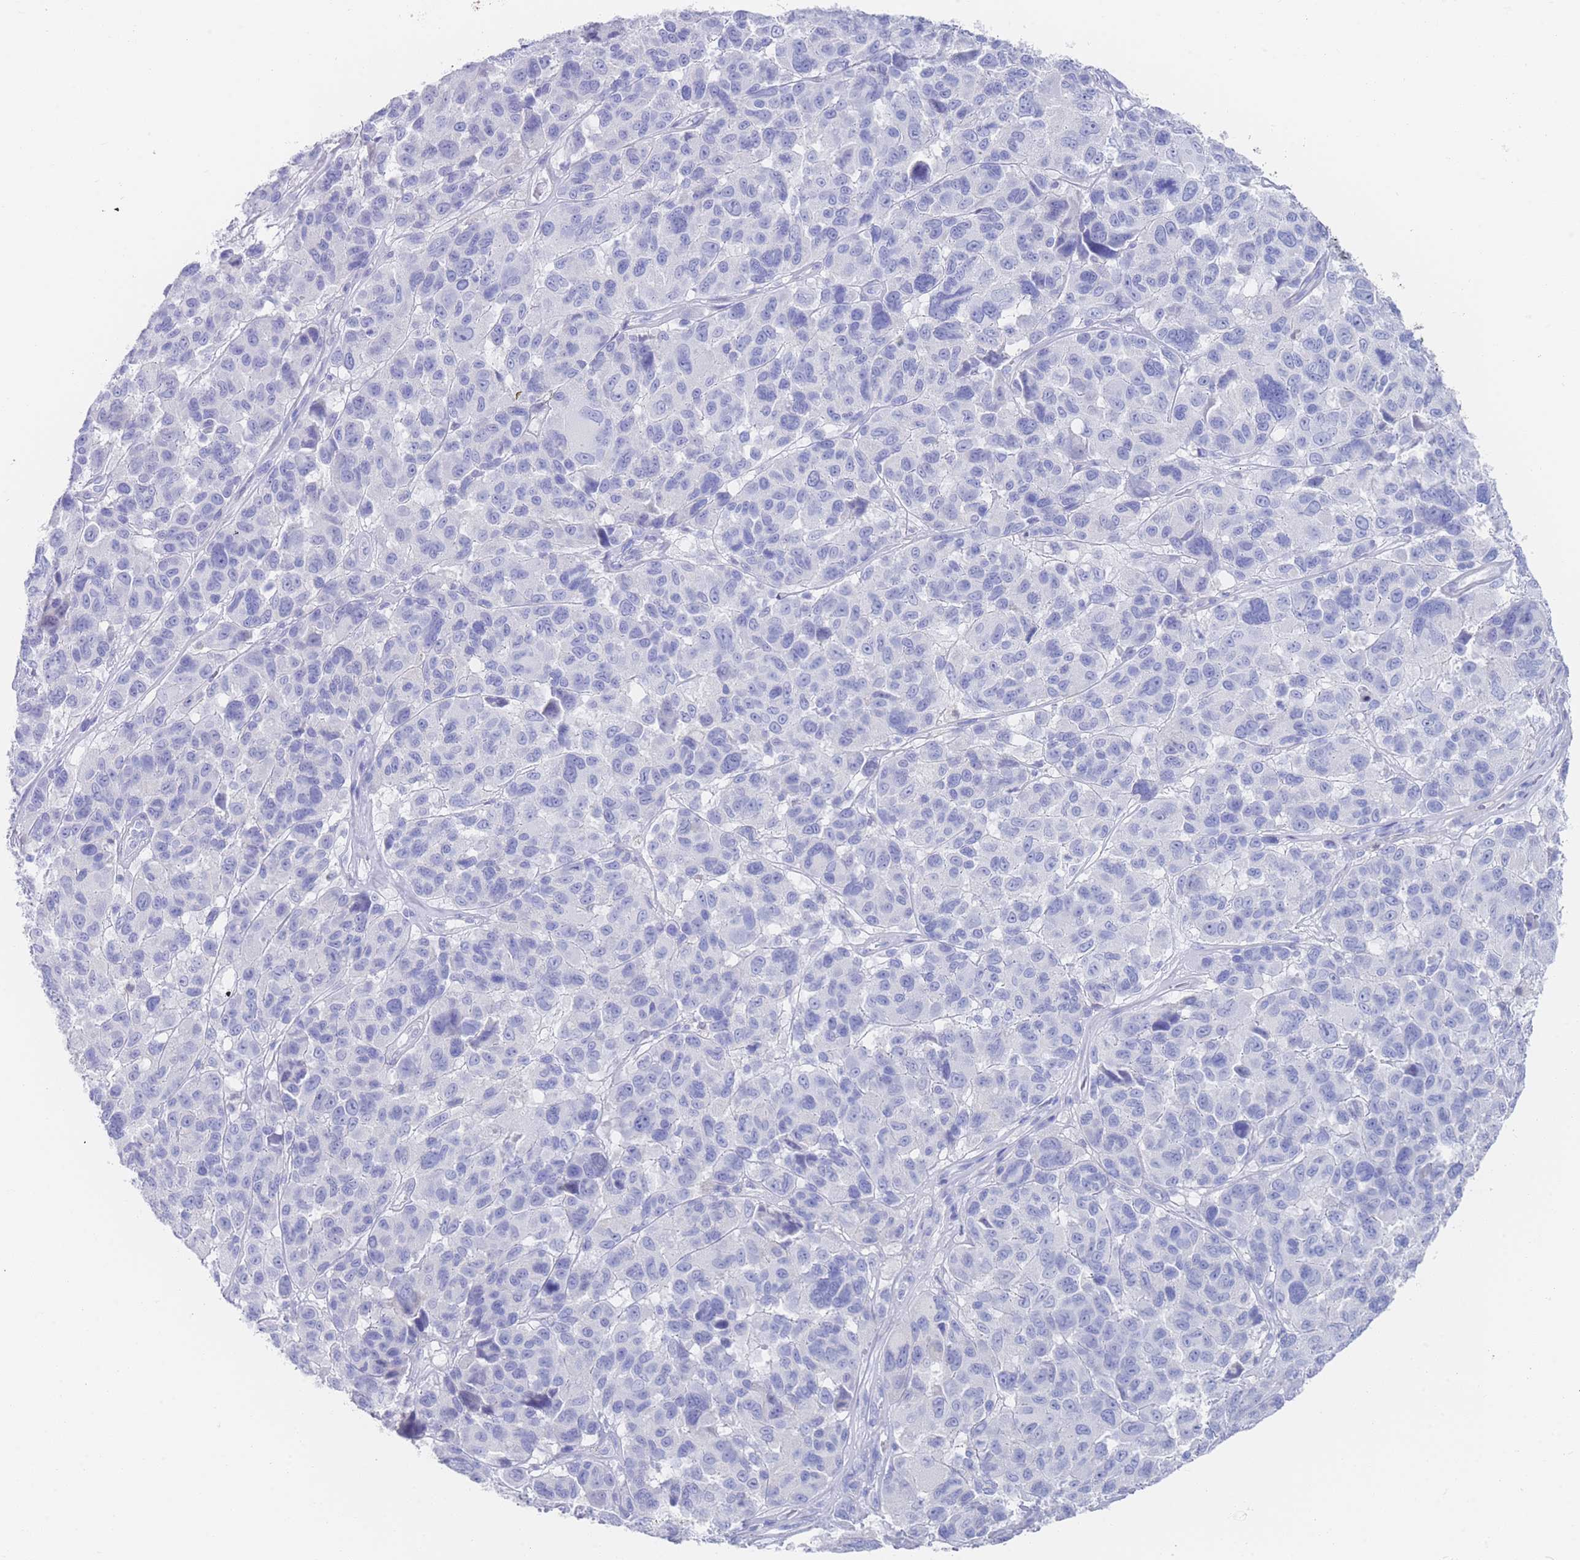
{"staining": {"intensity": "negative", "quantity": "none", "location": "none"}, "tissue": "melanoma", "cell_type": "Tumor cells", "image_type": "cancer", "snomed": [{"axis": "morphology", "description": "Malignant melanoma, NOS"}, {"axis": "topography", "description": "Skin"}], "caption": "Immunohistochemistry micrograph of neoplastic tissue: melanoma stained with DAB shows no significant protein staining in tumor cells. Brightfield microscopy of immunohistochemistry stained with DAB (3,3'-diaminobenzidine) (brown) and hematoxylin (blue), captured at high magnification.", "gene": "LRRC37A", "patient": {"sex": "female", "age": 66}}